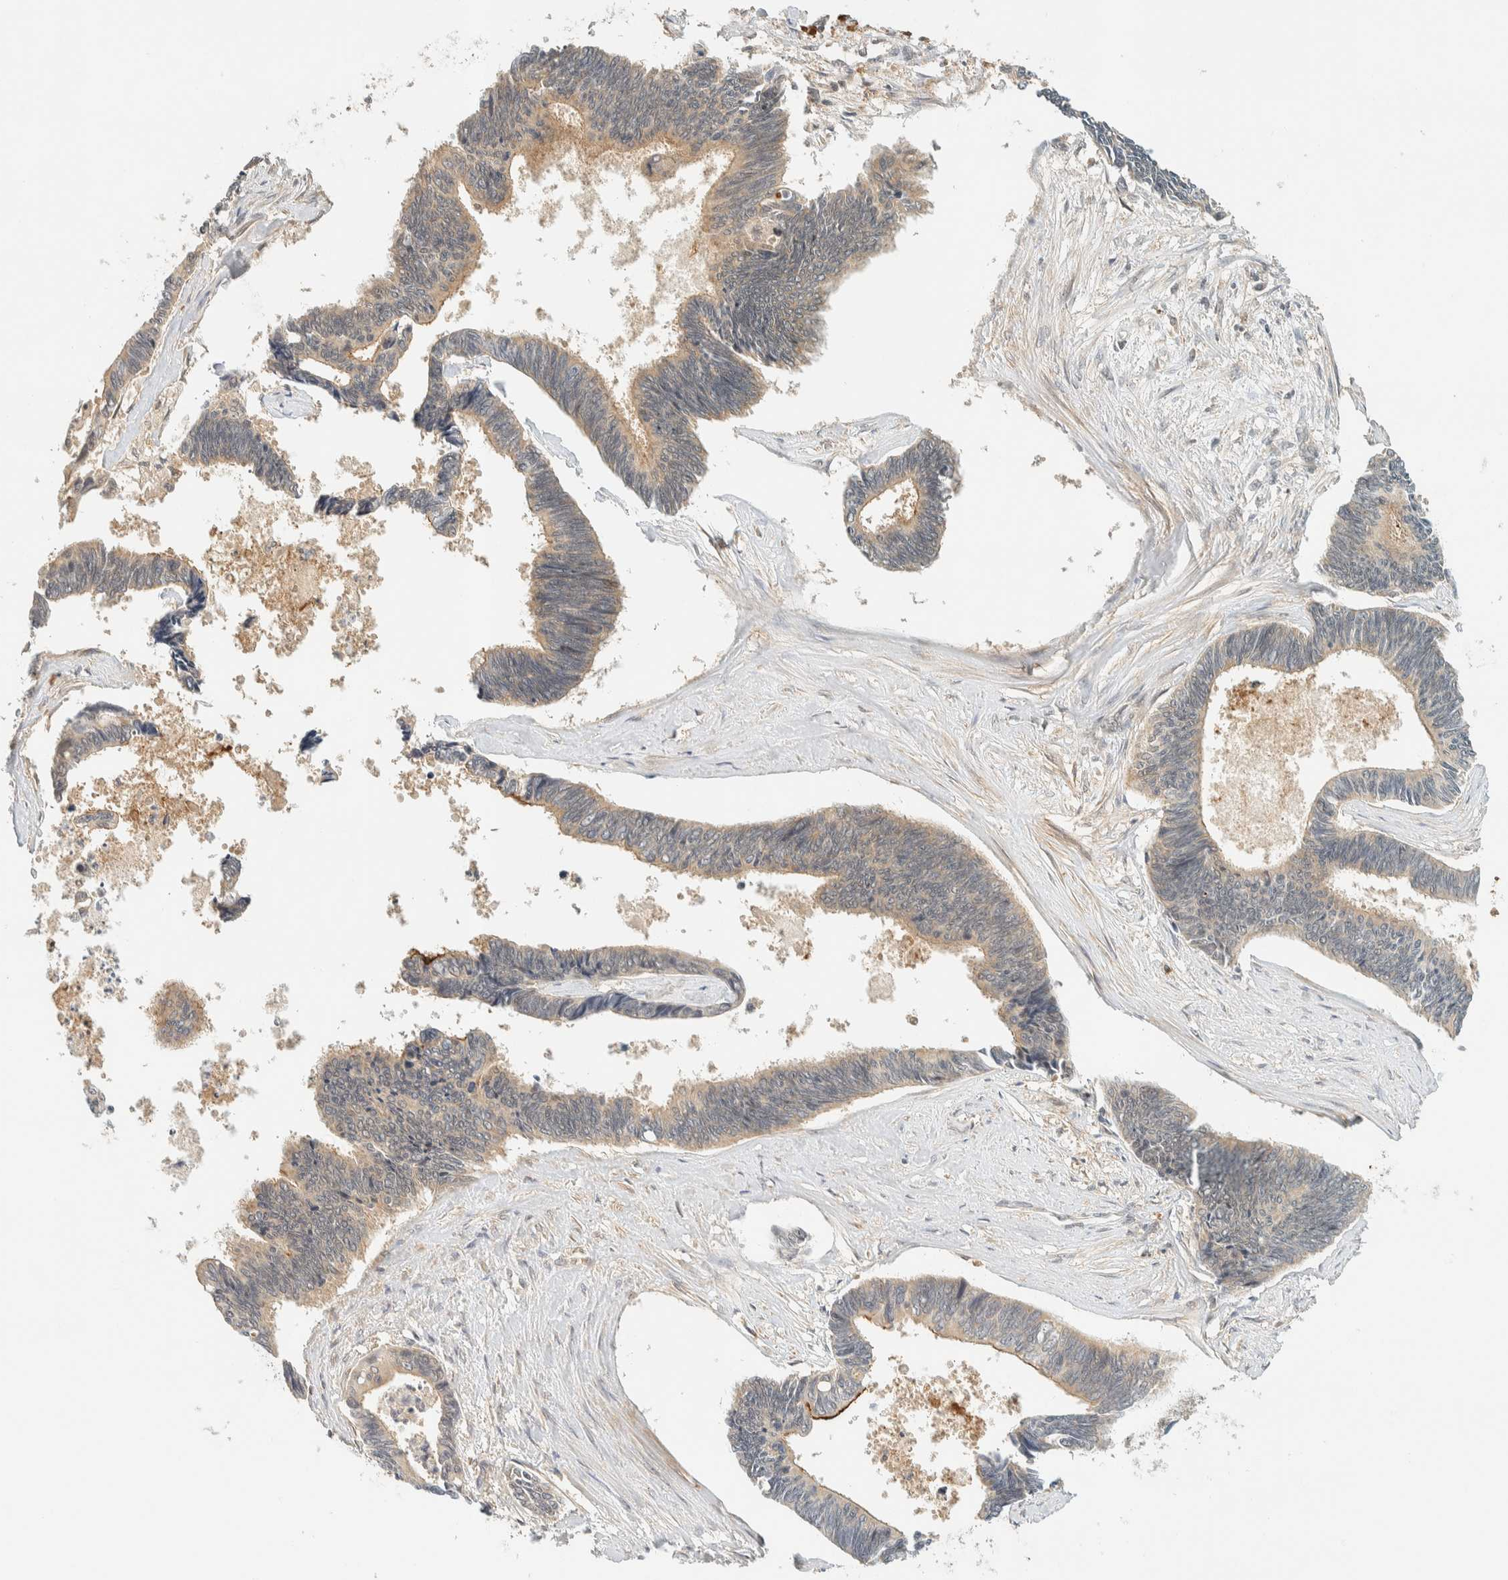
{"staining": {"intensity": "weak", "quantity": "25%-75%", "location": "cytoplasmic/membranous"}, "tissue": "pancreatic cancer", "cell_type": "Tumor cells", "image_type": "cancer", "snomed": [{"axis": "morphology", "description": "Adenocarcinoma, NOS"}, {"axis": "topography", "description": "Pancreas"}], "caption": "Human pancreatic cancer stained with a brown dye displays weak cytoplasmic/membranous positive positivity in approximately 25%-75% of tumor cells.", "gene": "KIFAP3", "patient": {"sex": "female", "age": 70}}